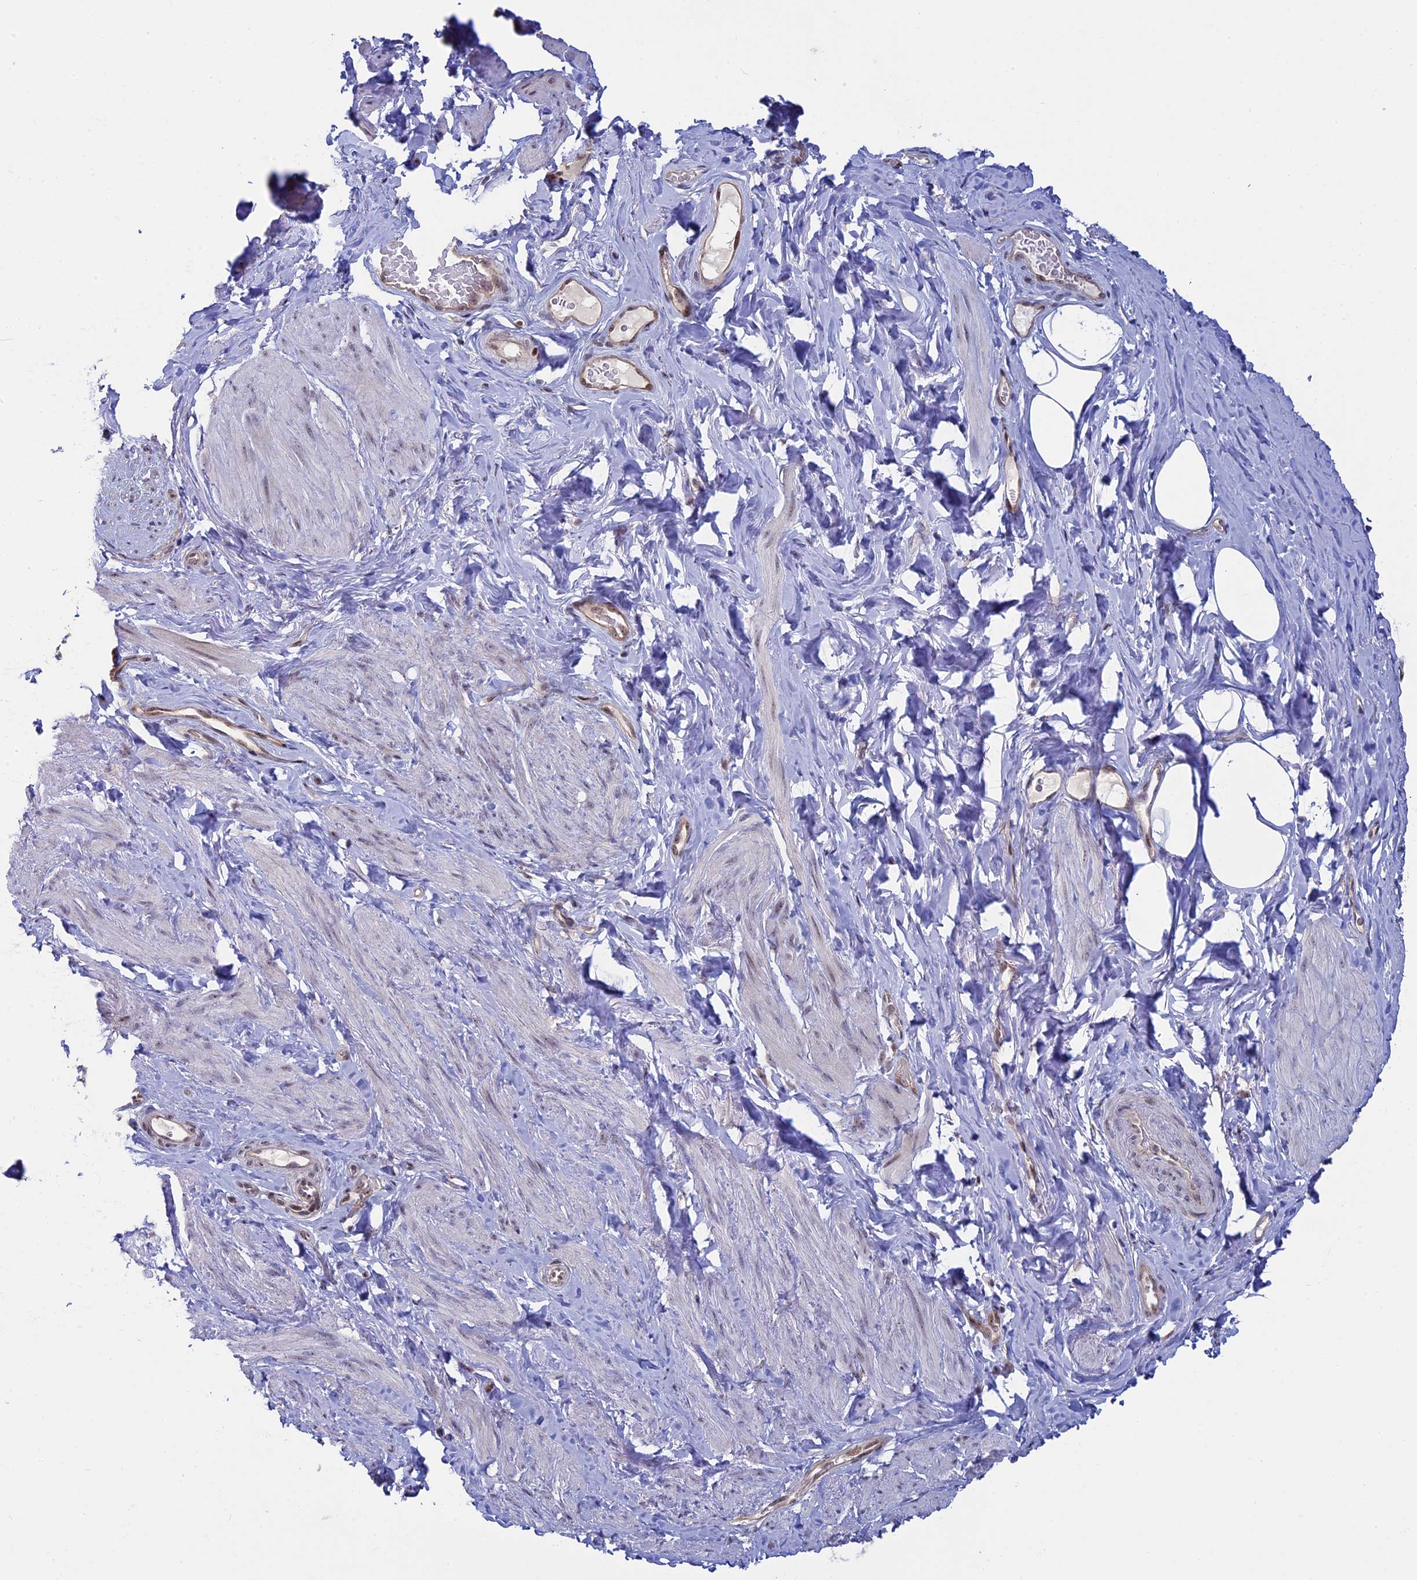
{"staining": {"intensity": "negative", "quantity": "none", "location": "none"}, "tissue": "smooth muscle", "cell_type": "Smooth muscle cells", "image_type": "normal", "snomed": [{"axis": "morphology", "description": "Normal tissue, NOS"}, {"axis": "topography", "description": "Smooth muscle"}, {"axis": "topography", "description": "Peripheral nerve tissue"}], "caption": "Smooth muscle cells are negative for protein expression in unremarkable human smooth muscle. The staining was performed using DAB to visualize the protein expression in brown, while the nuclei were stained in blue with hematoxylin (Magnification: 20x).", "gene": "CCDC86", "patient": {"sex": "male", "age": 69}}